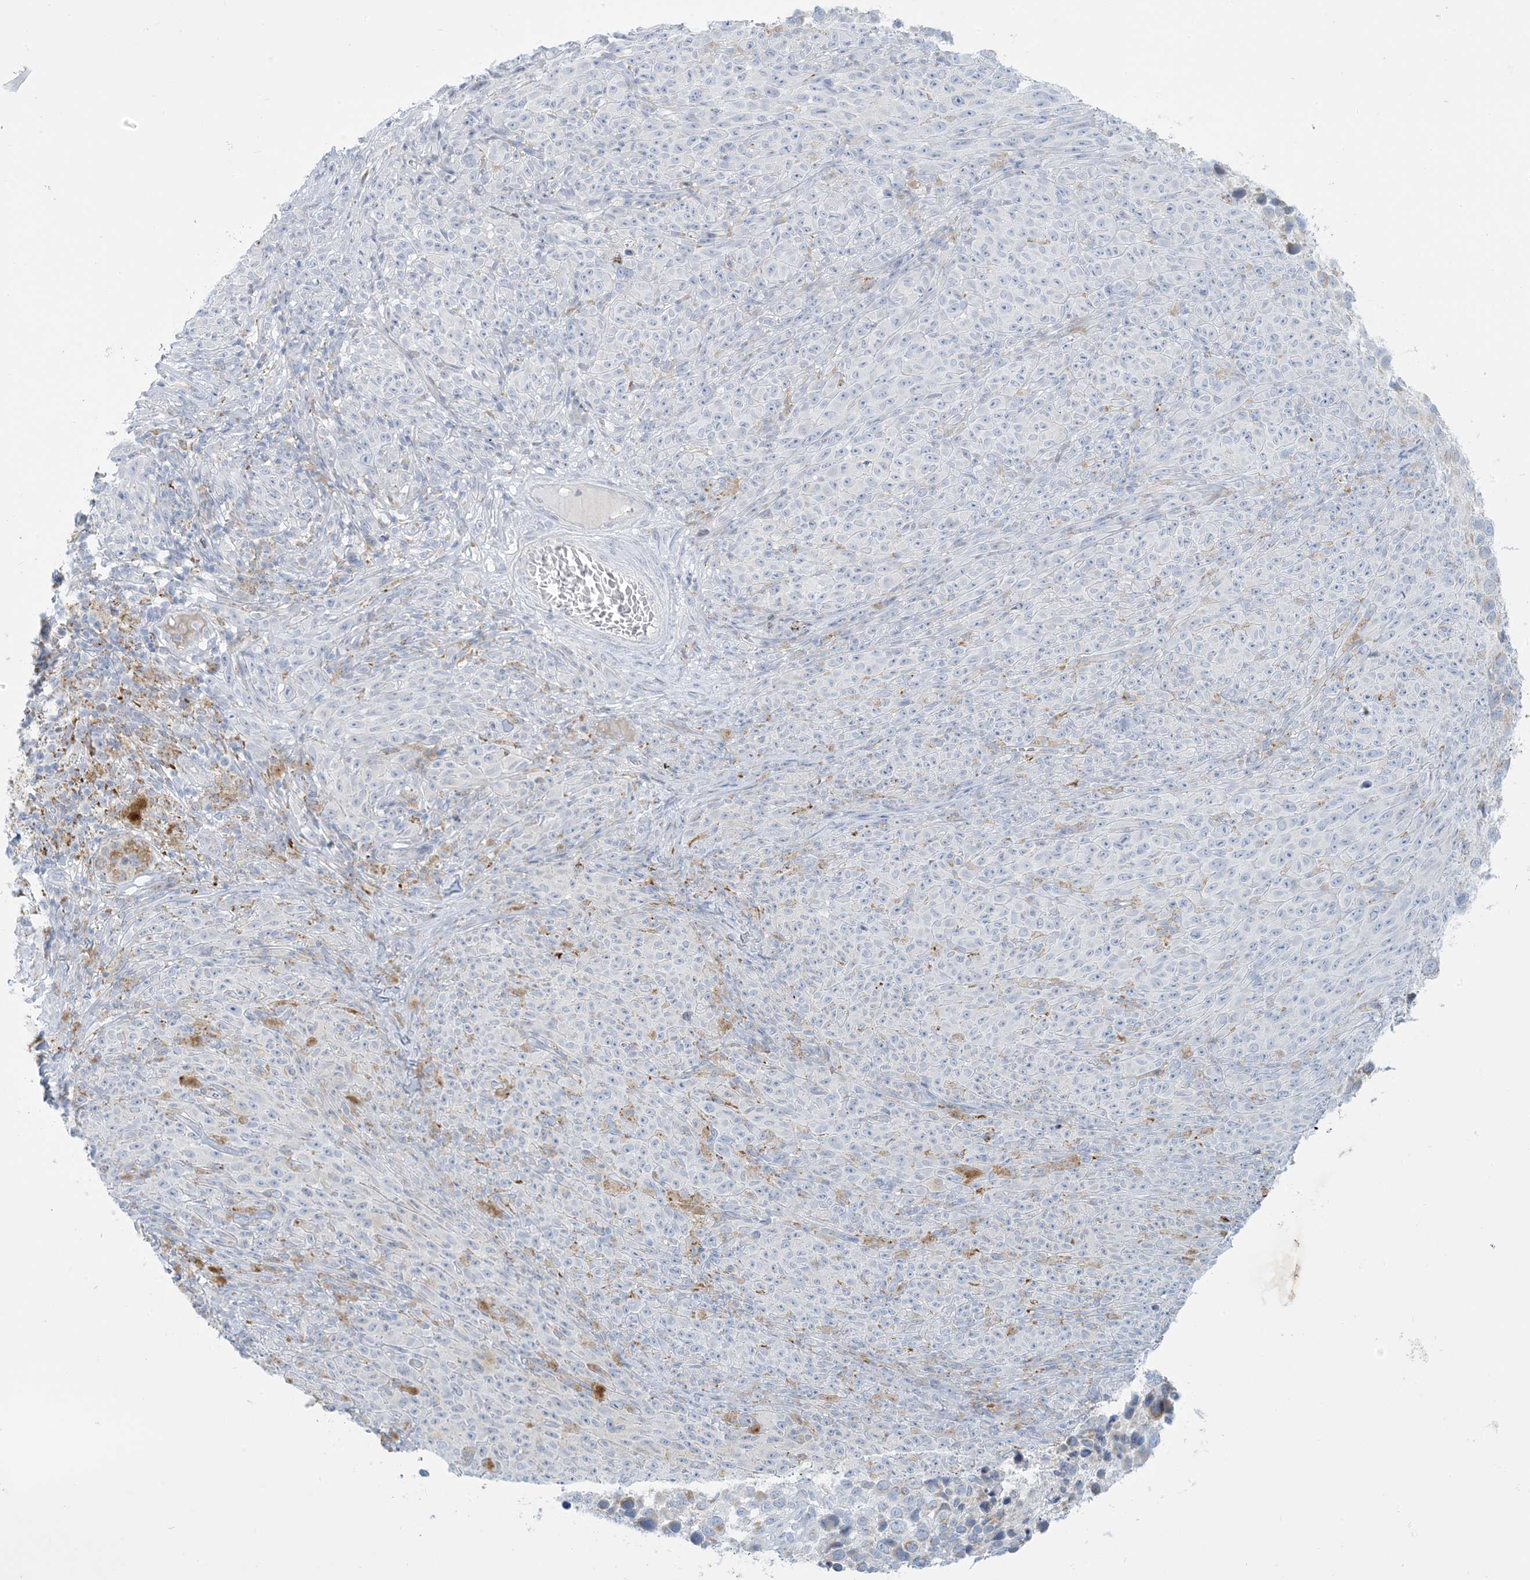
{"staining": {"intensity": "negative", "quantity": "none", "location": "none"}, "tissue": "melanoma", "cell_type": "Tumor cells", "image_type": "cancer", "snomed": [{"axis": "morphology", "description": "Malignant melanoma, NOS"}, {"axis": "topography", "description": "Skin"}], "caption": "Immunohistochemistry of malignant melanoma displays no expression in tumor cells.", "gene": "ZDHHC4", "patient": {"sex": "female", "age": 82}}